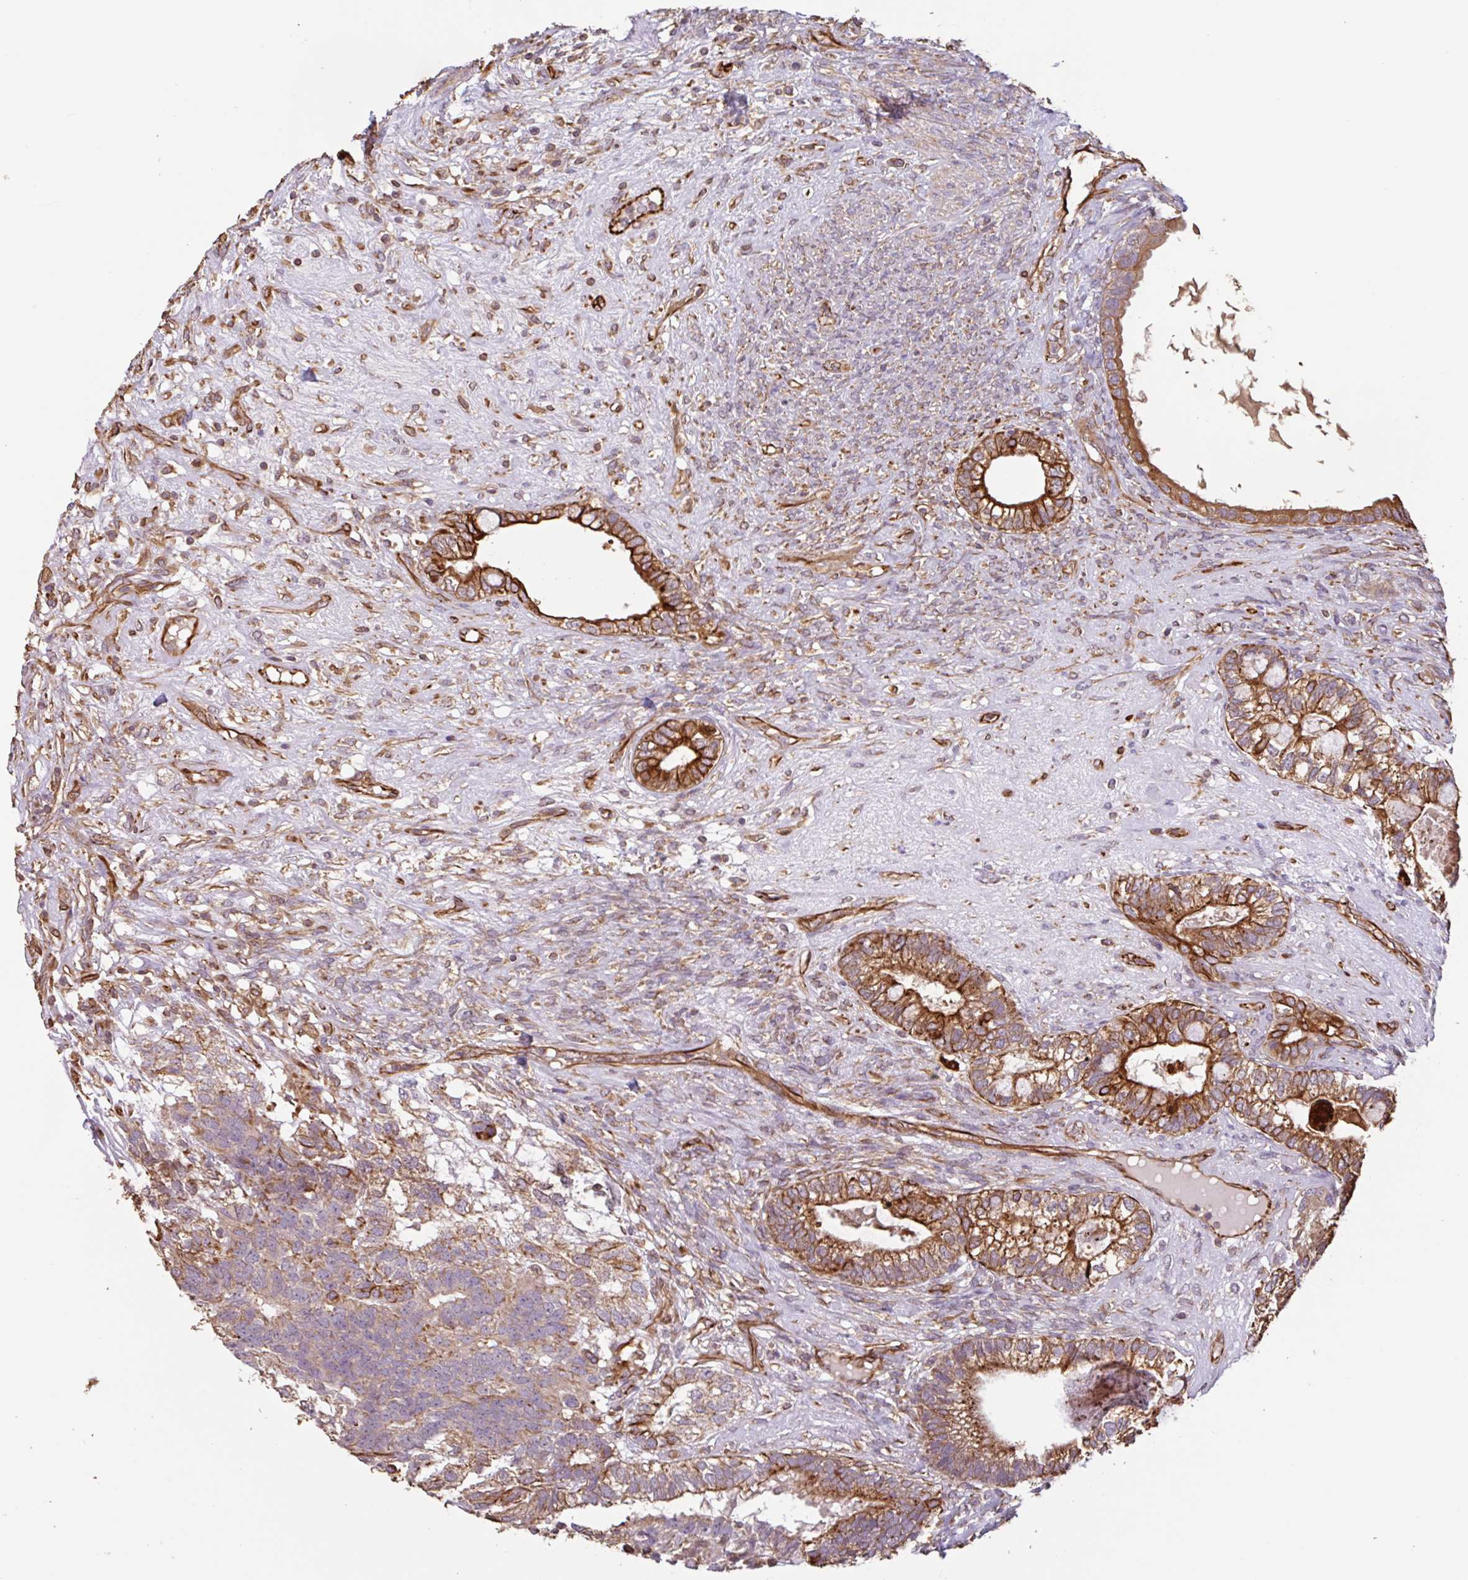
{"staining": {"intensity": "strong", "quantity": ">75%", "location": "cytoplasmic/membranous"}, "tissue": "testis cancer", "cell_type": "Tumor cells", "image_type": "cancer", "snomed": [{"axis": "morphology", "description": "Seminoma, NOS"}, {"axis": "morphology", "description": "Carcinoma, Embryonal, NOS"}, {"axis": "topography", "description": "Testis"}], "caption": "This image exhibits IHC staining of human testis embryonal carcinoma, with high strong cytoplasmic/membranous positivity in about >75% of tumor cells.", "gene": "ZNF790", "patient": {"sex": "male", "age": 41}}